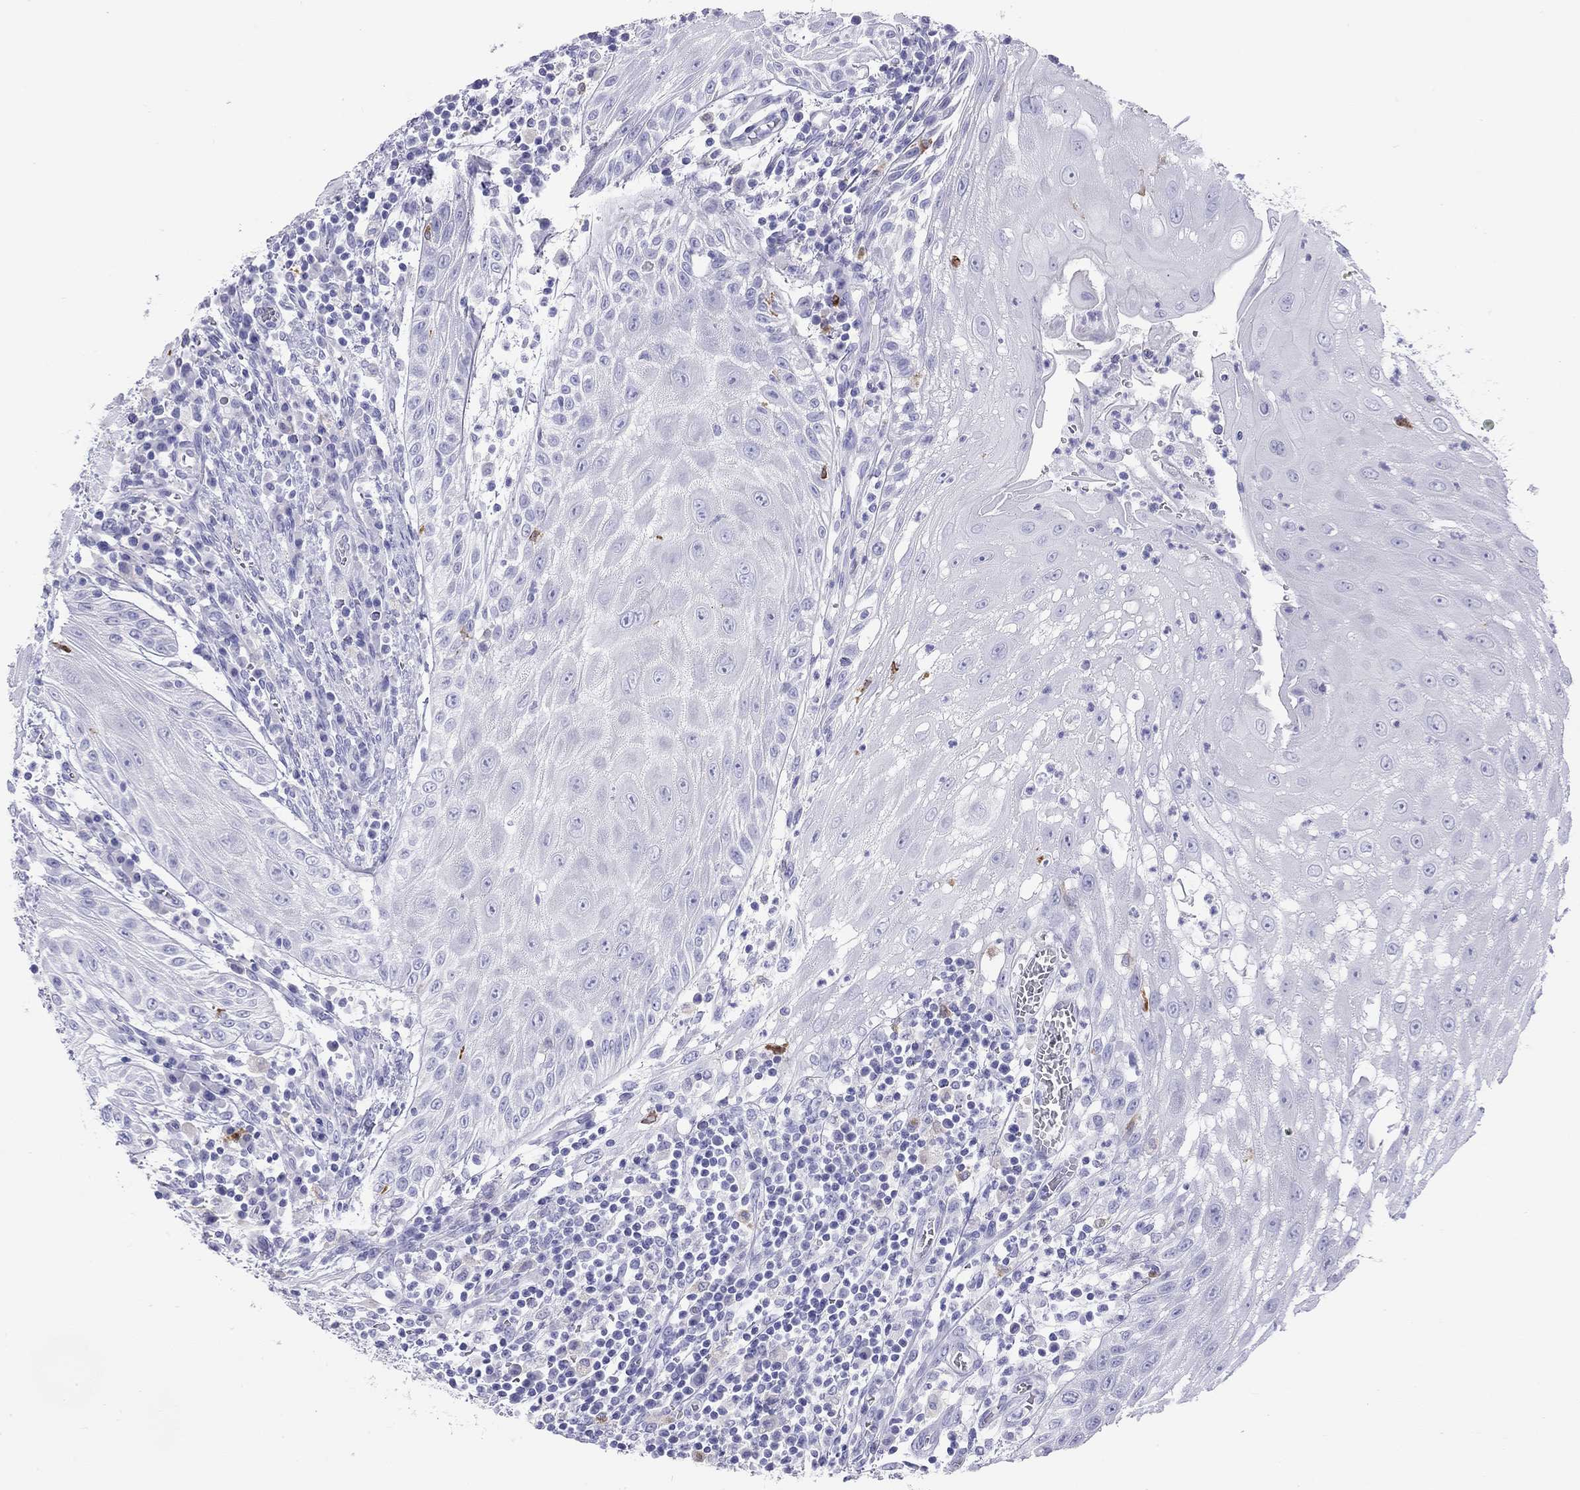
{"staining": {"intensity": "negative", "quantity": "none", "location": "none"}, "tissue": "head and neck cancer", "cell_type": "Tumor cells", "image_type": "cancer", "snomed": [{"axis": "morphology", "description": "Squamous cell carcinoma, NOS"}, {"axis": "topography", "description": "Oral tissue"}, {"axis": "topography", "description": "Head-Neck"}], "caption": "Head and neck cancer stained for a protein using IHC reveals no staining tumor cells.", "gene": "HLA-DQB2", "patient": {"sex": "male", "age": 58}}